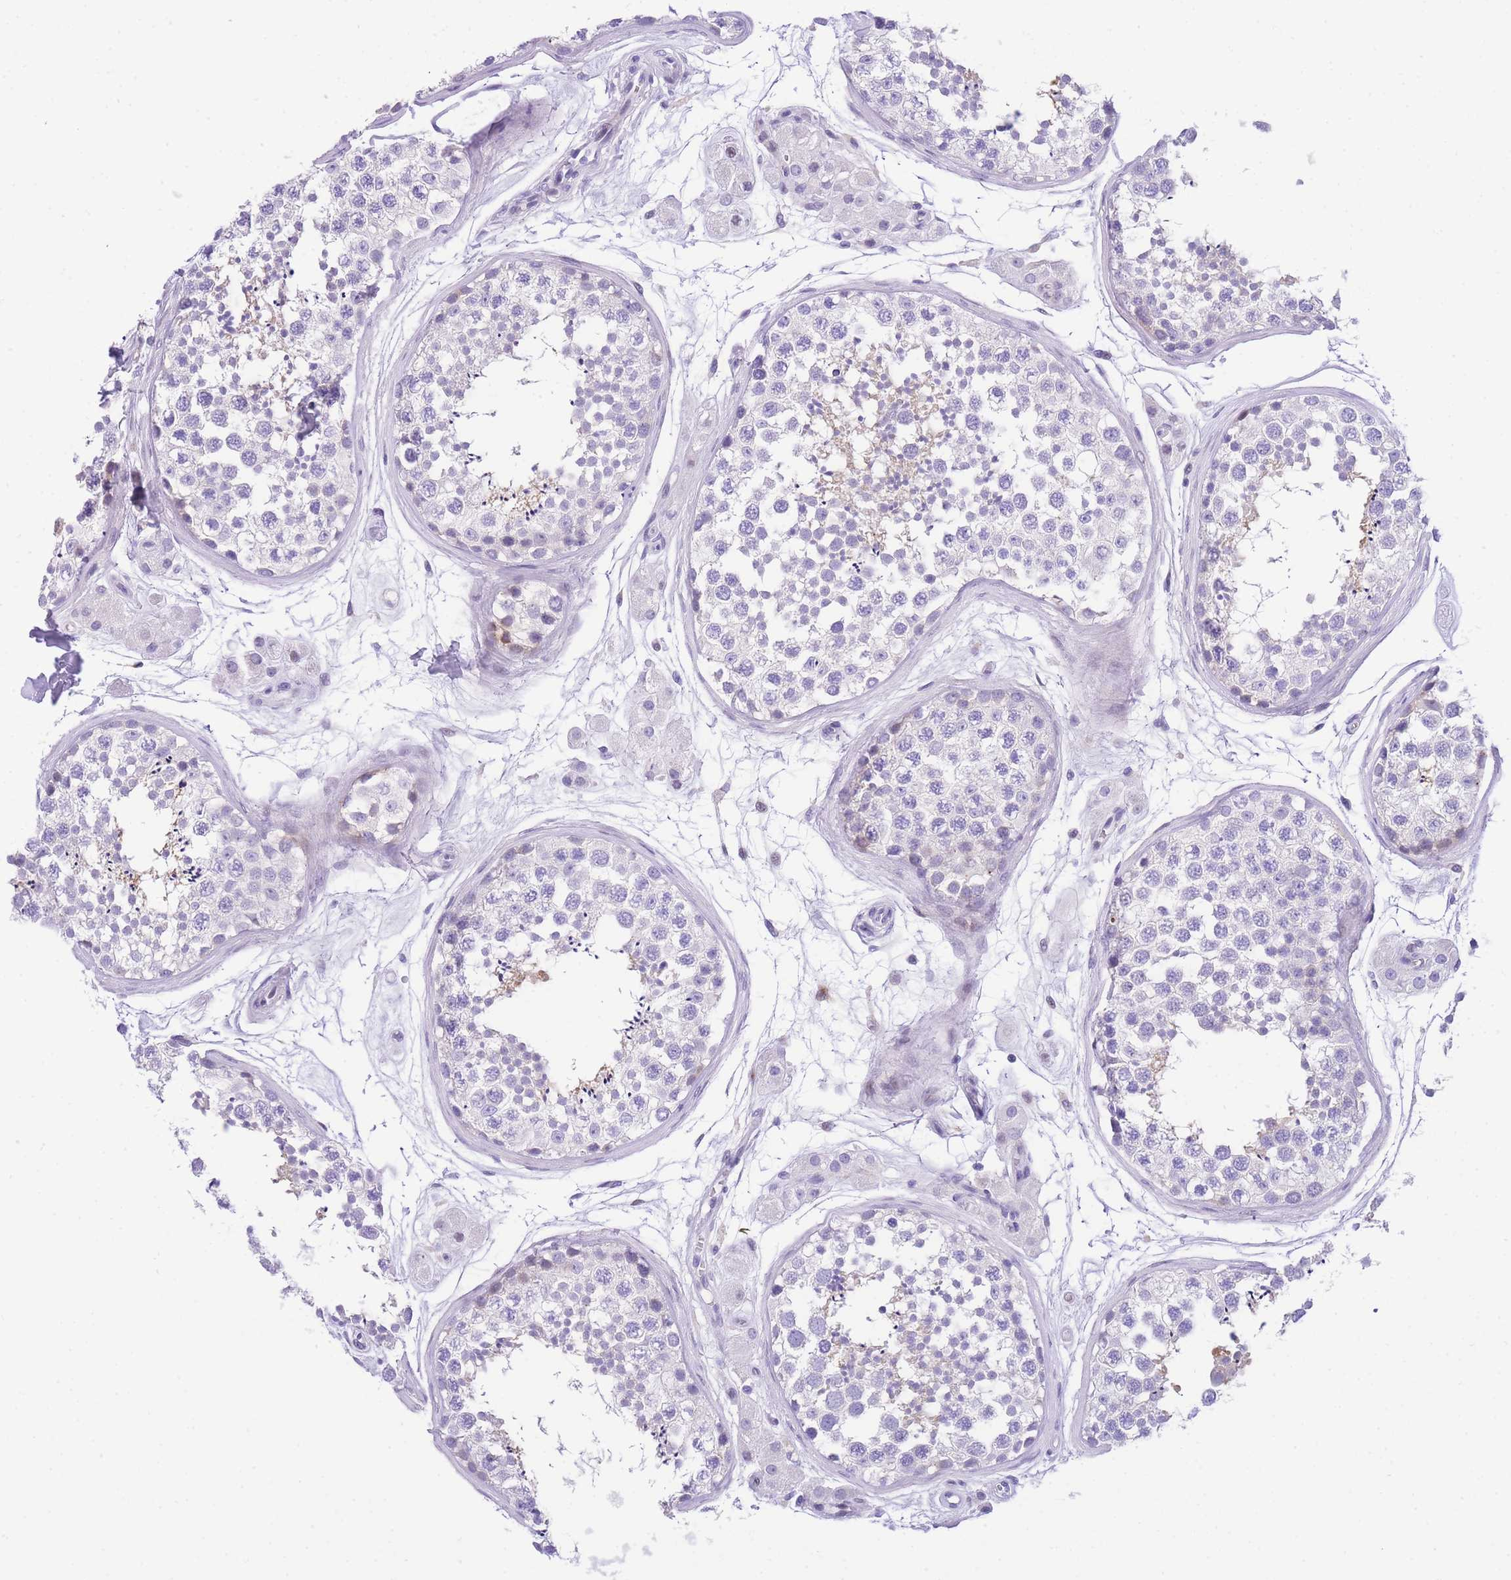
{"staining": {"intensity": "negative", "quantity": "none", "location": "none"}, "tissue": "testis", "cell_type": "Cells in seminiferous ducts", "image_type": "normal", "snomed": [{"axis": "morphology", "description": "Normal tissue, NOS"}, {"axis": "topography", "description": "Testis"}], "caption": "Histopathology image shows no significant protein positivity in cells in seminiferous ducts of normal testis.", "gene": "TIFAB", "patient": {"sex": "male", "age": 56}}